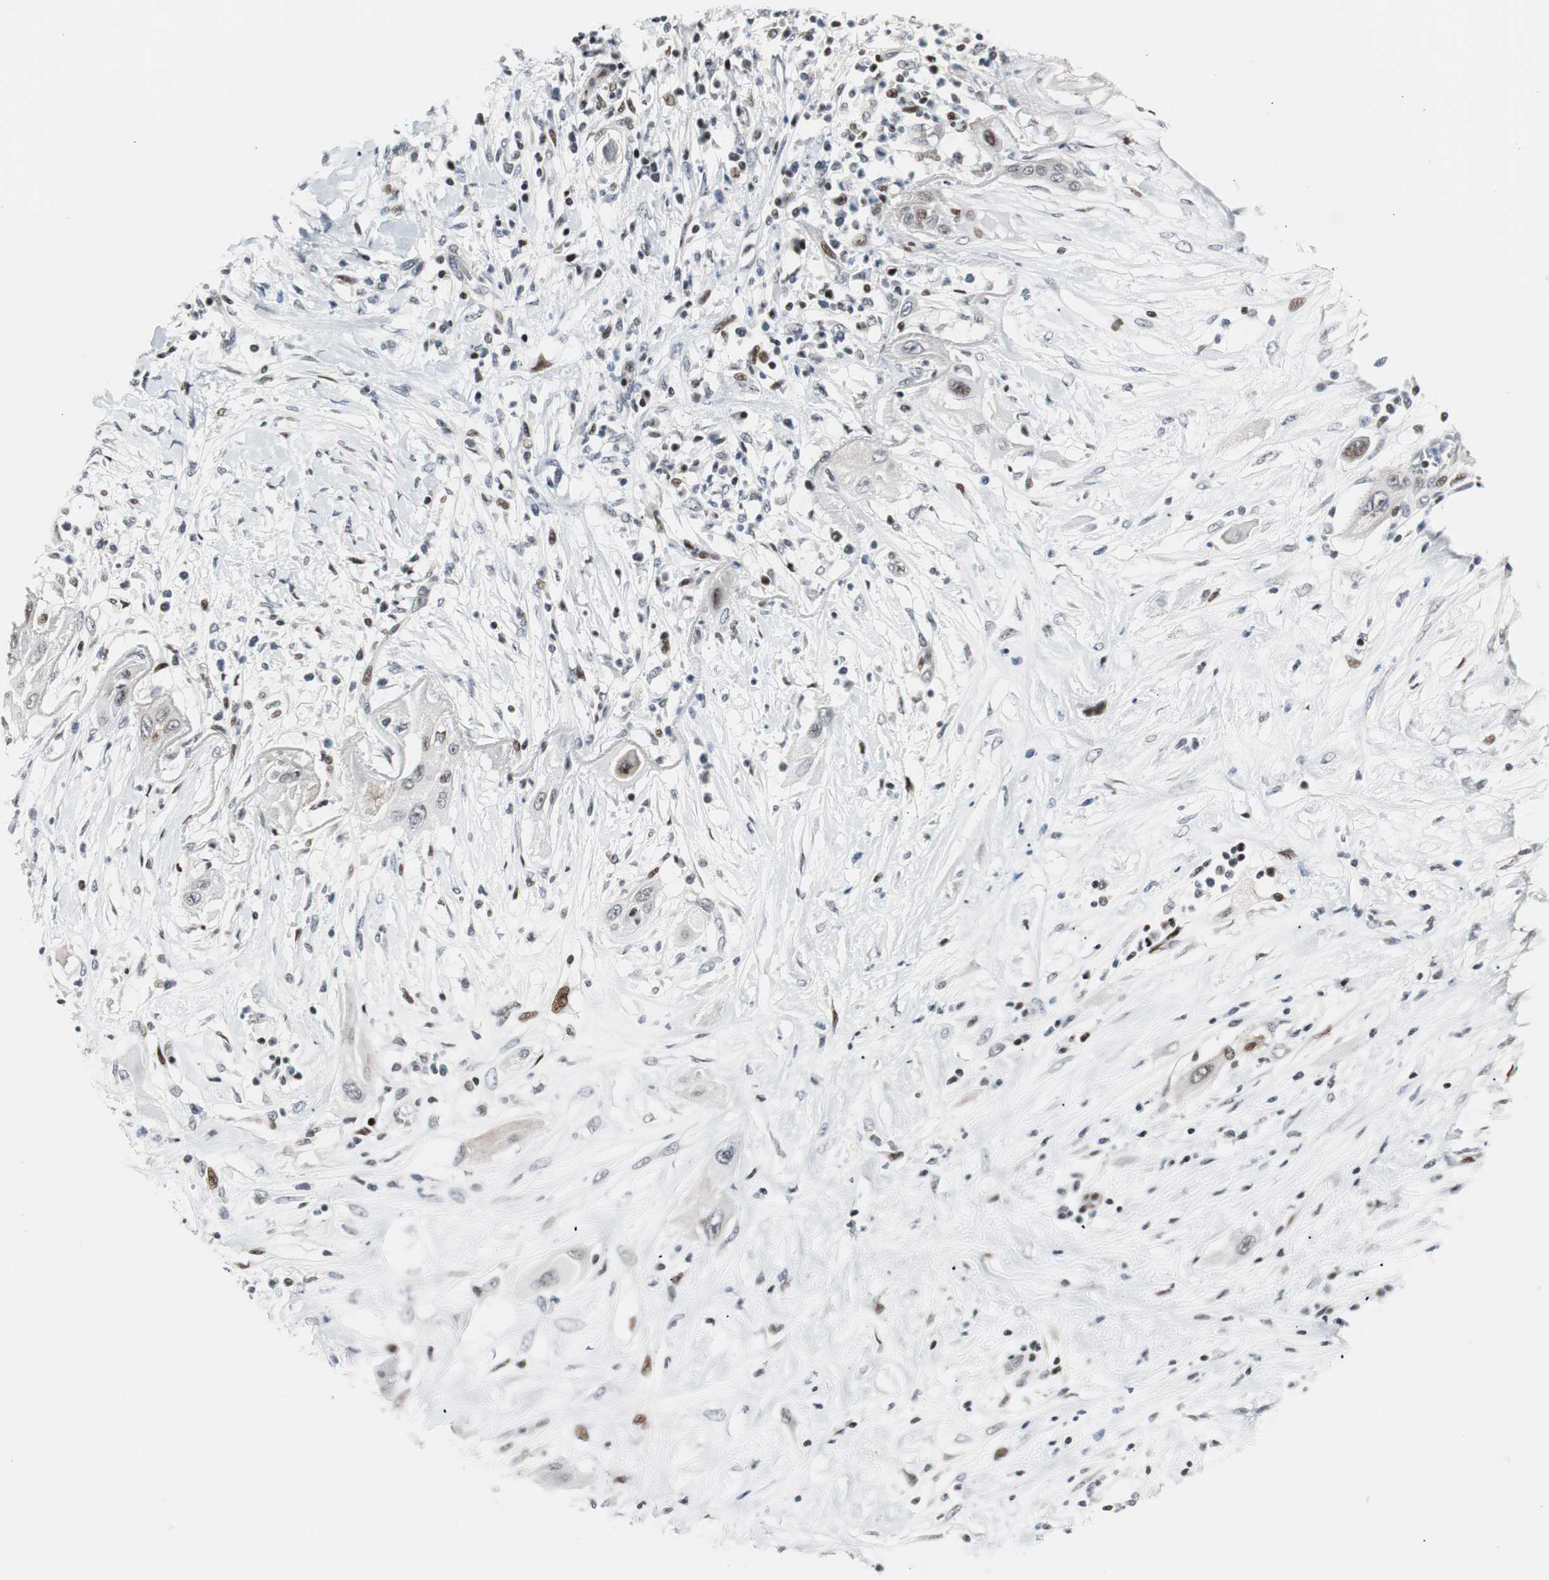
{"staining": {"intensity": "moderate", "quantity": "<25%", "location": "nuclear"}, "tissue": "lung cancer", "cell_type": "Tumor cells", "image_type": "cancer", "snomed": [{"axis": "morphology", "description": "Squamous cell carcinoma, NOS"}, {"axis": "topography", "description": "Lung"}], "caption": "Immunohistochemistry of human lung cancer (squamous cell carcinoma) exhibits low levels of moderate nuclear staining in about <25% of tumor cells.", "gene": "RAD1", "patient": {"sex": "female", "age": 47}}